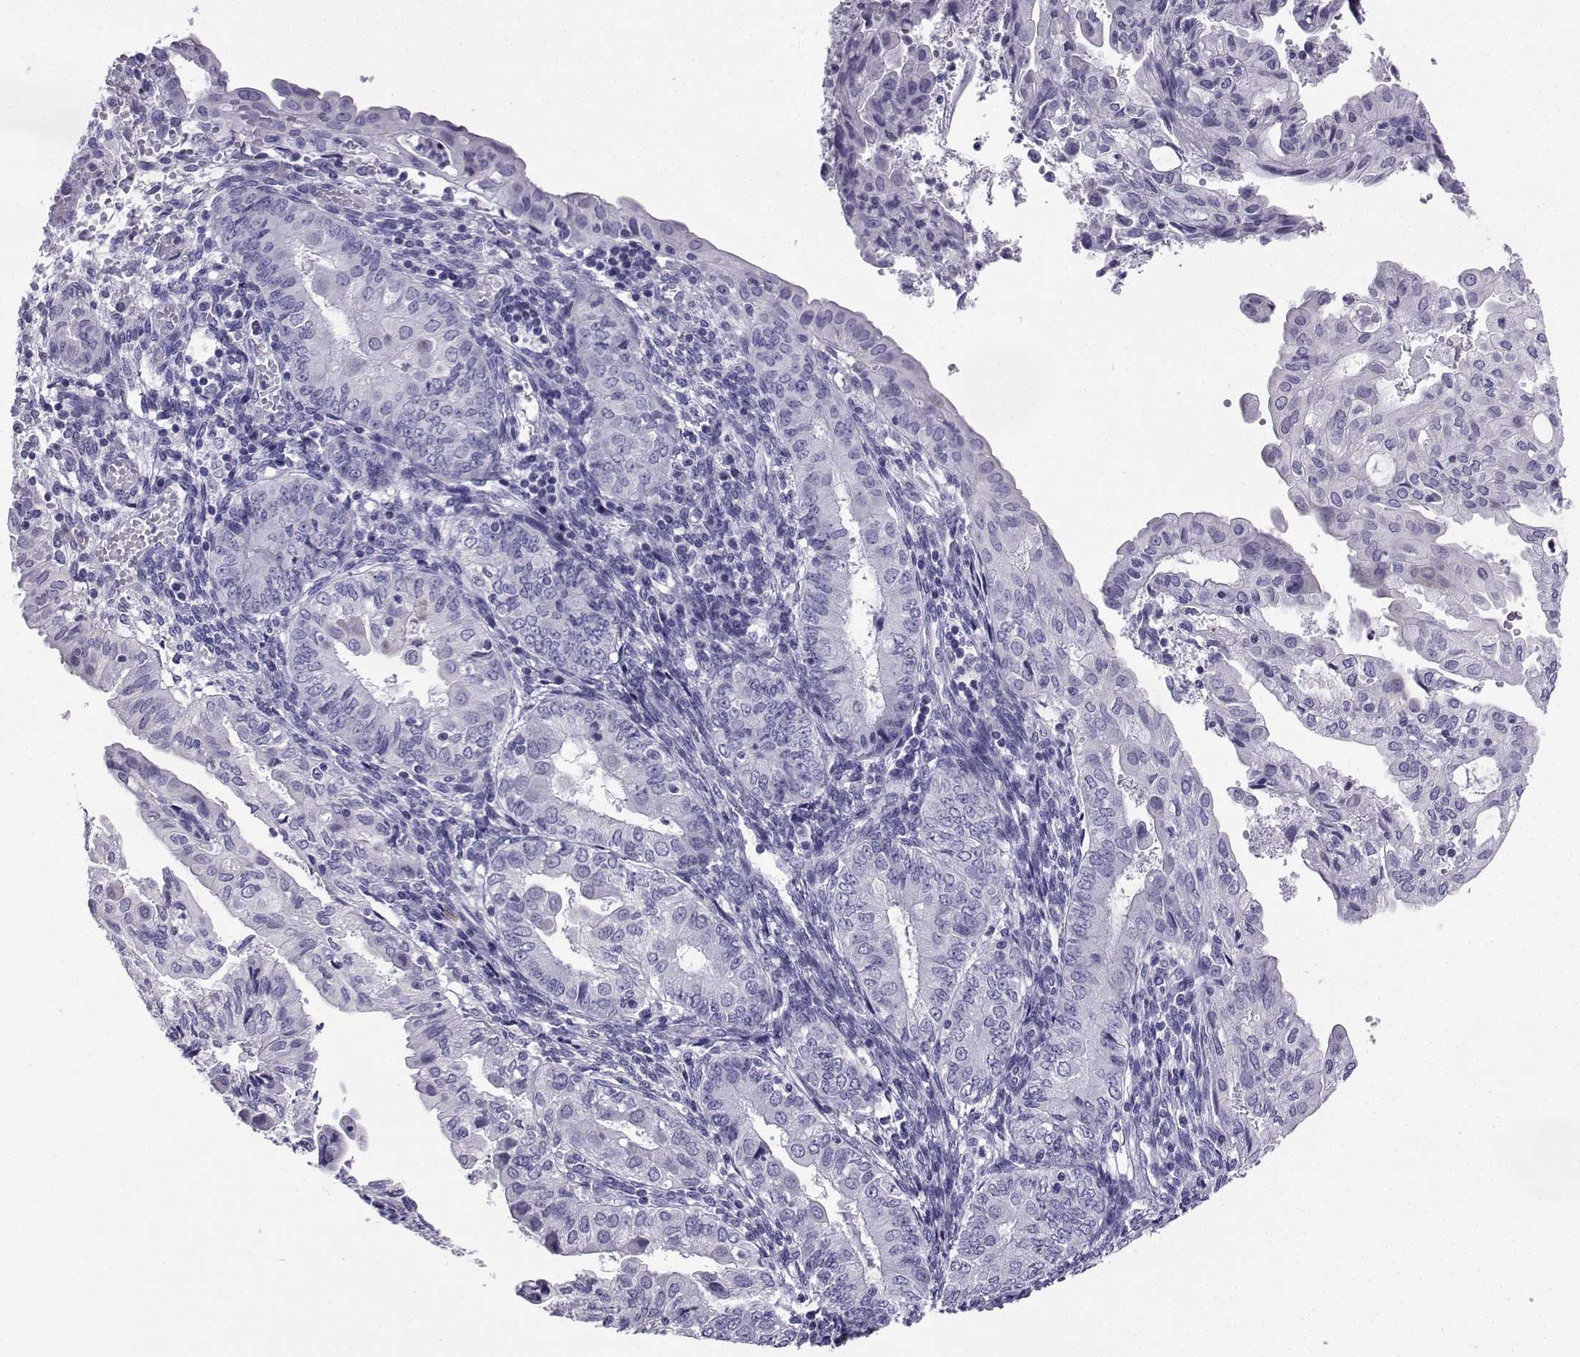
{"staining": {"intensity": "negative", "quantity": "none", "location": "none"}, "tissue": "endometrial cancer", "cell_type": "Tumor cells", "image_type": "cancer", "snomed": [{"axis": "morphology", "description": "Adenocarcinoma, NOS"}, {"axis": "topography", "description": "Endometrium"}], "caption": "The micrograph reveals no staining of tumor cells in adenocarcinoma (endometrial).", "gene": "NEFL", "patient": {"sex": "female", "age": 68}}